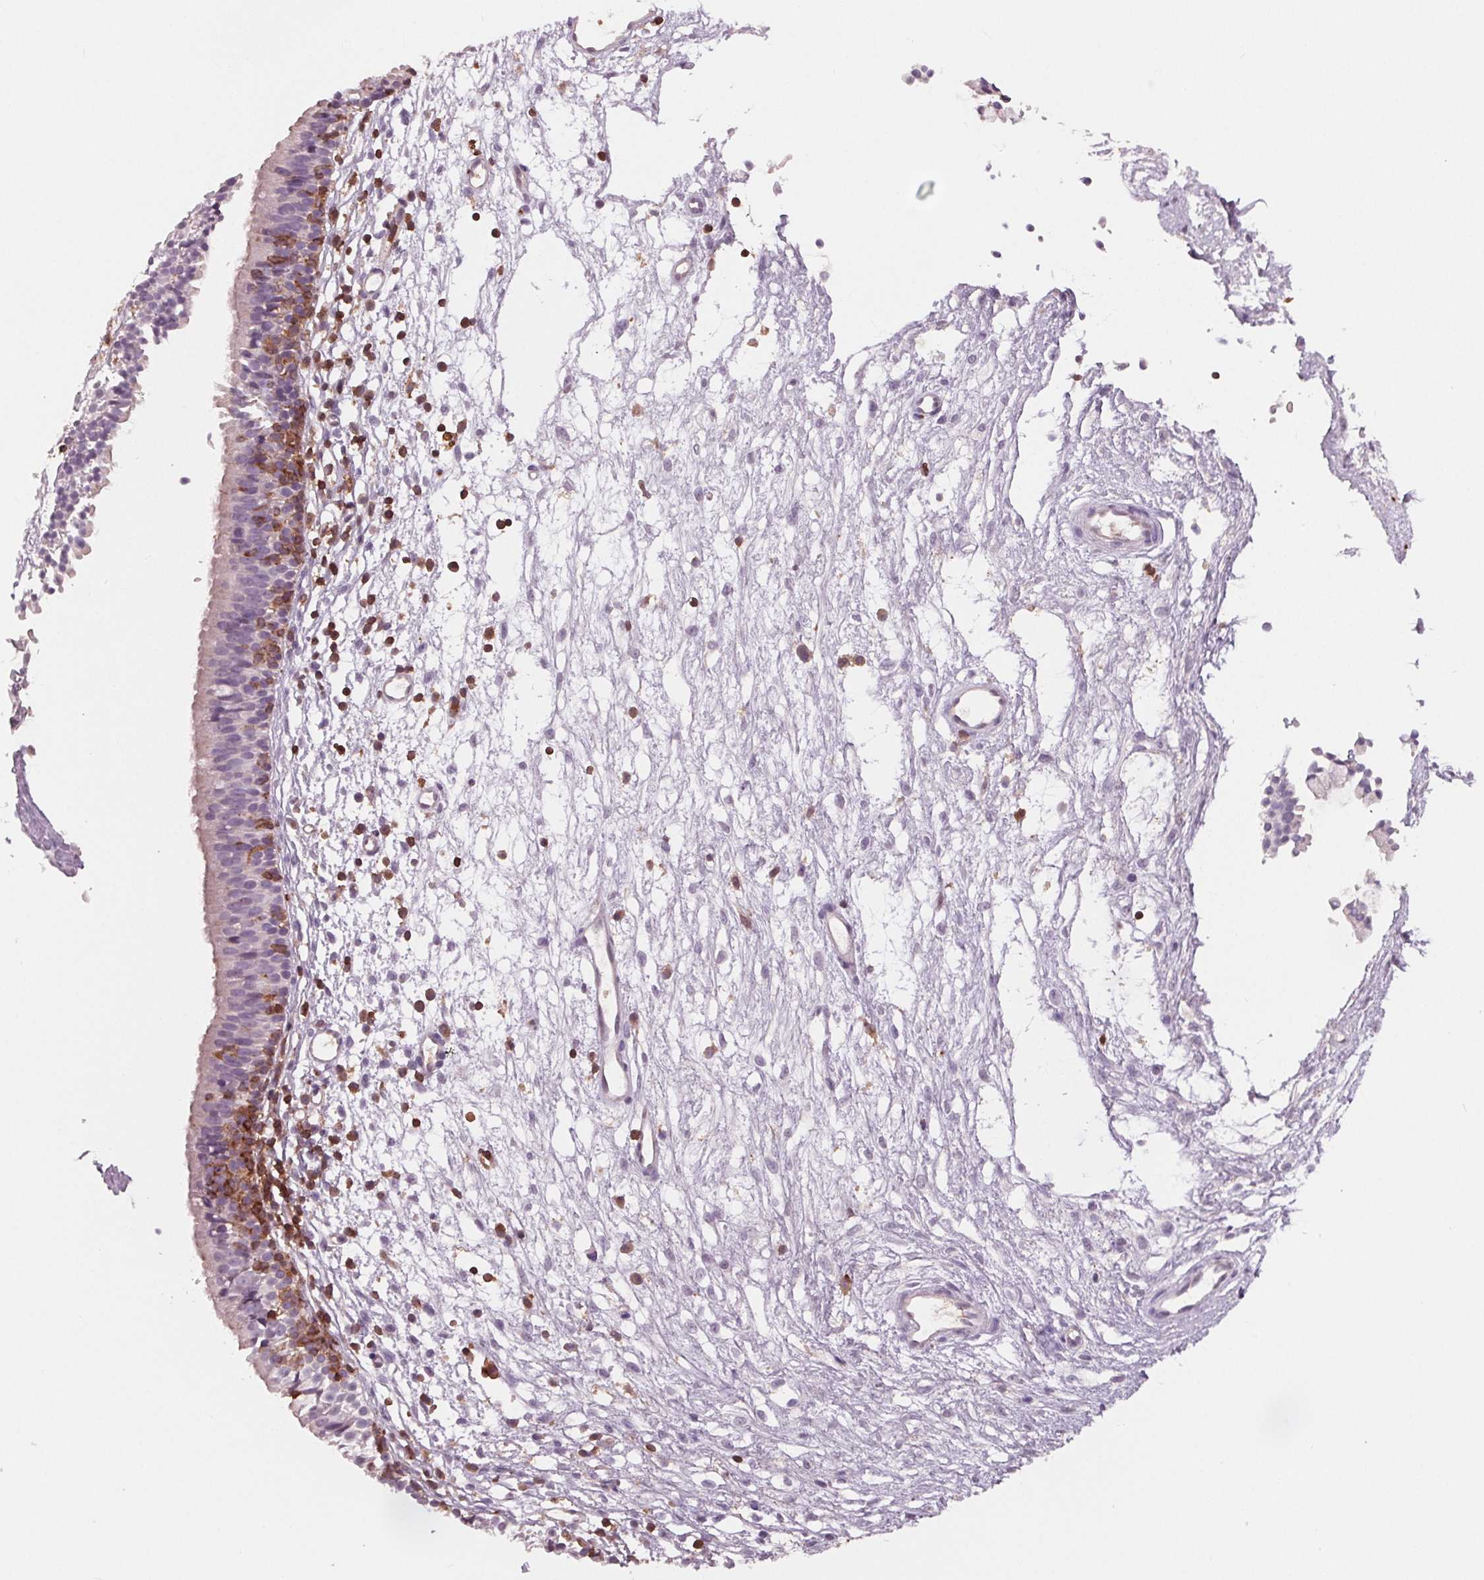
{"staining": {"intensity": "moderate", "quantity": "25%-75%", "location": "cytoplasmic/membranous"}, "tissue": "nasopharynx", "cell_type": "Respiratory epithelial cells", "image_type": "normal", "snomed": [{"axis": "morphology", "description": "Normal tissue, NOS"}, {"axis": "topography", "description": "Nasopharynx"}], "caption": "The photomicrograph reveals a brown stain indicating the presence of a protein in the cytoplasmic/membranous of respiratory epithelial cells in nasopharynx. (DAB IHC, brown staining for protein, blue staining for nuclei).", "gene": "ARHGAP25", "patient": {"sex": "male", "age": 24}}